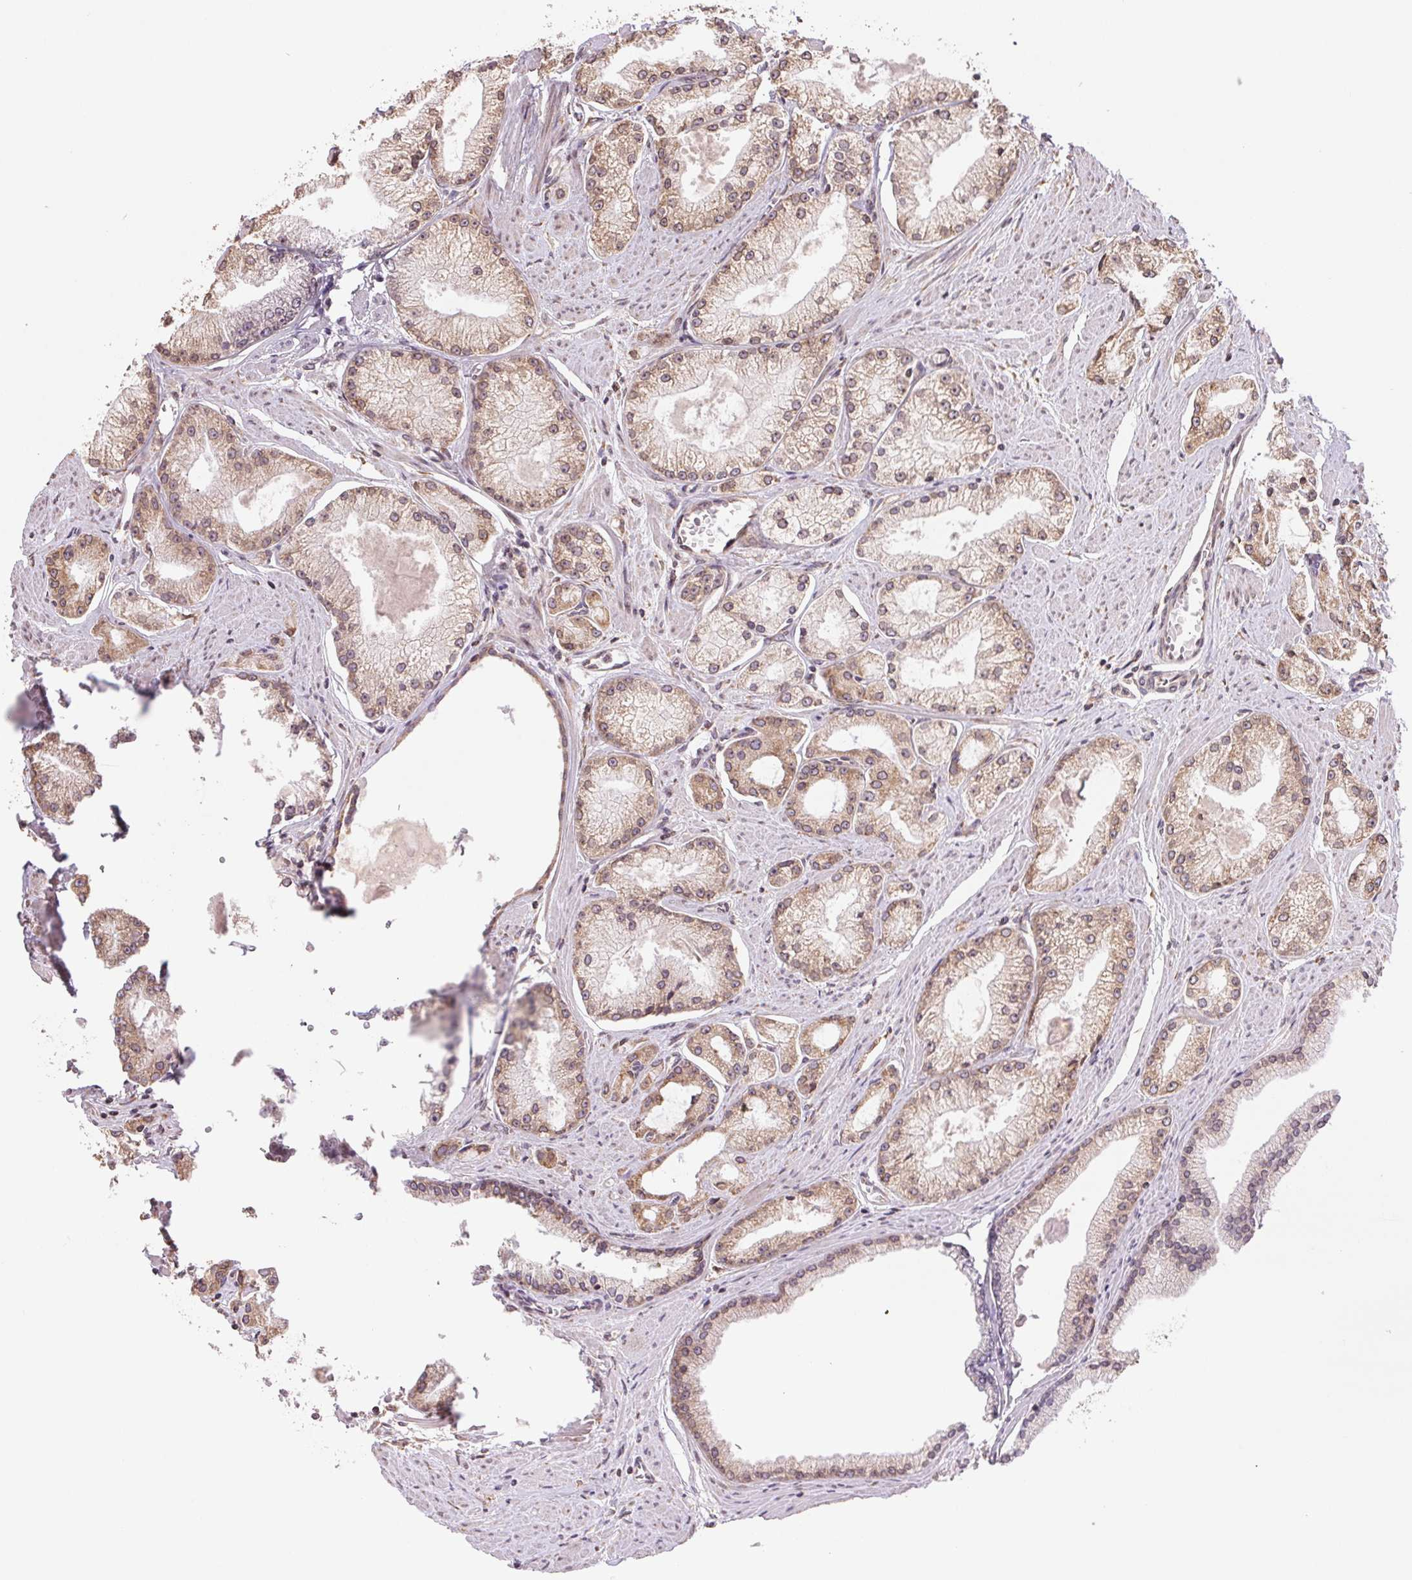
{"staining": {"intensity": "moderate", "quantity": ">75%", "location": "cytoplasmic/membranous"}, "tissue": "prostate cancer", "cell_type": "Tumor cells", "image_type": "cancer", "snomed": [{"axis": "morphology", "description": "Adenocarcinoma, High grade"}, {"axis": "topography", "description": "Prostate"}], "caption": "An IHC histopathology image of neoplastic tissue is shown. Protein staining in brown shows moderate cytoplasmic/membranous positivity in prostate cancer within tumor cells.", "gene": "RPN1", "patient": {"sex": "male", "age": 68}}